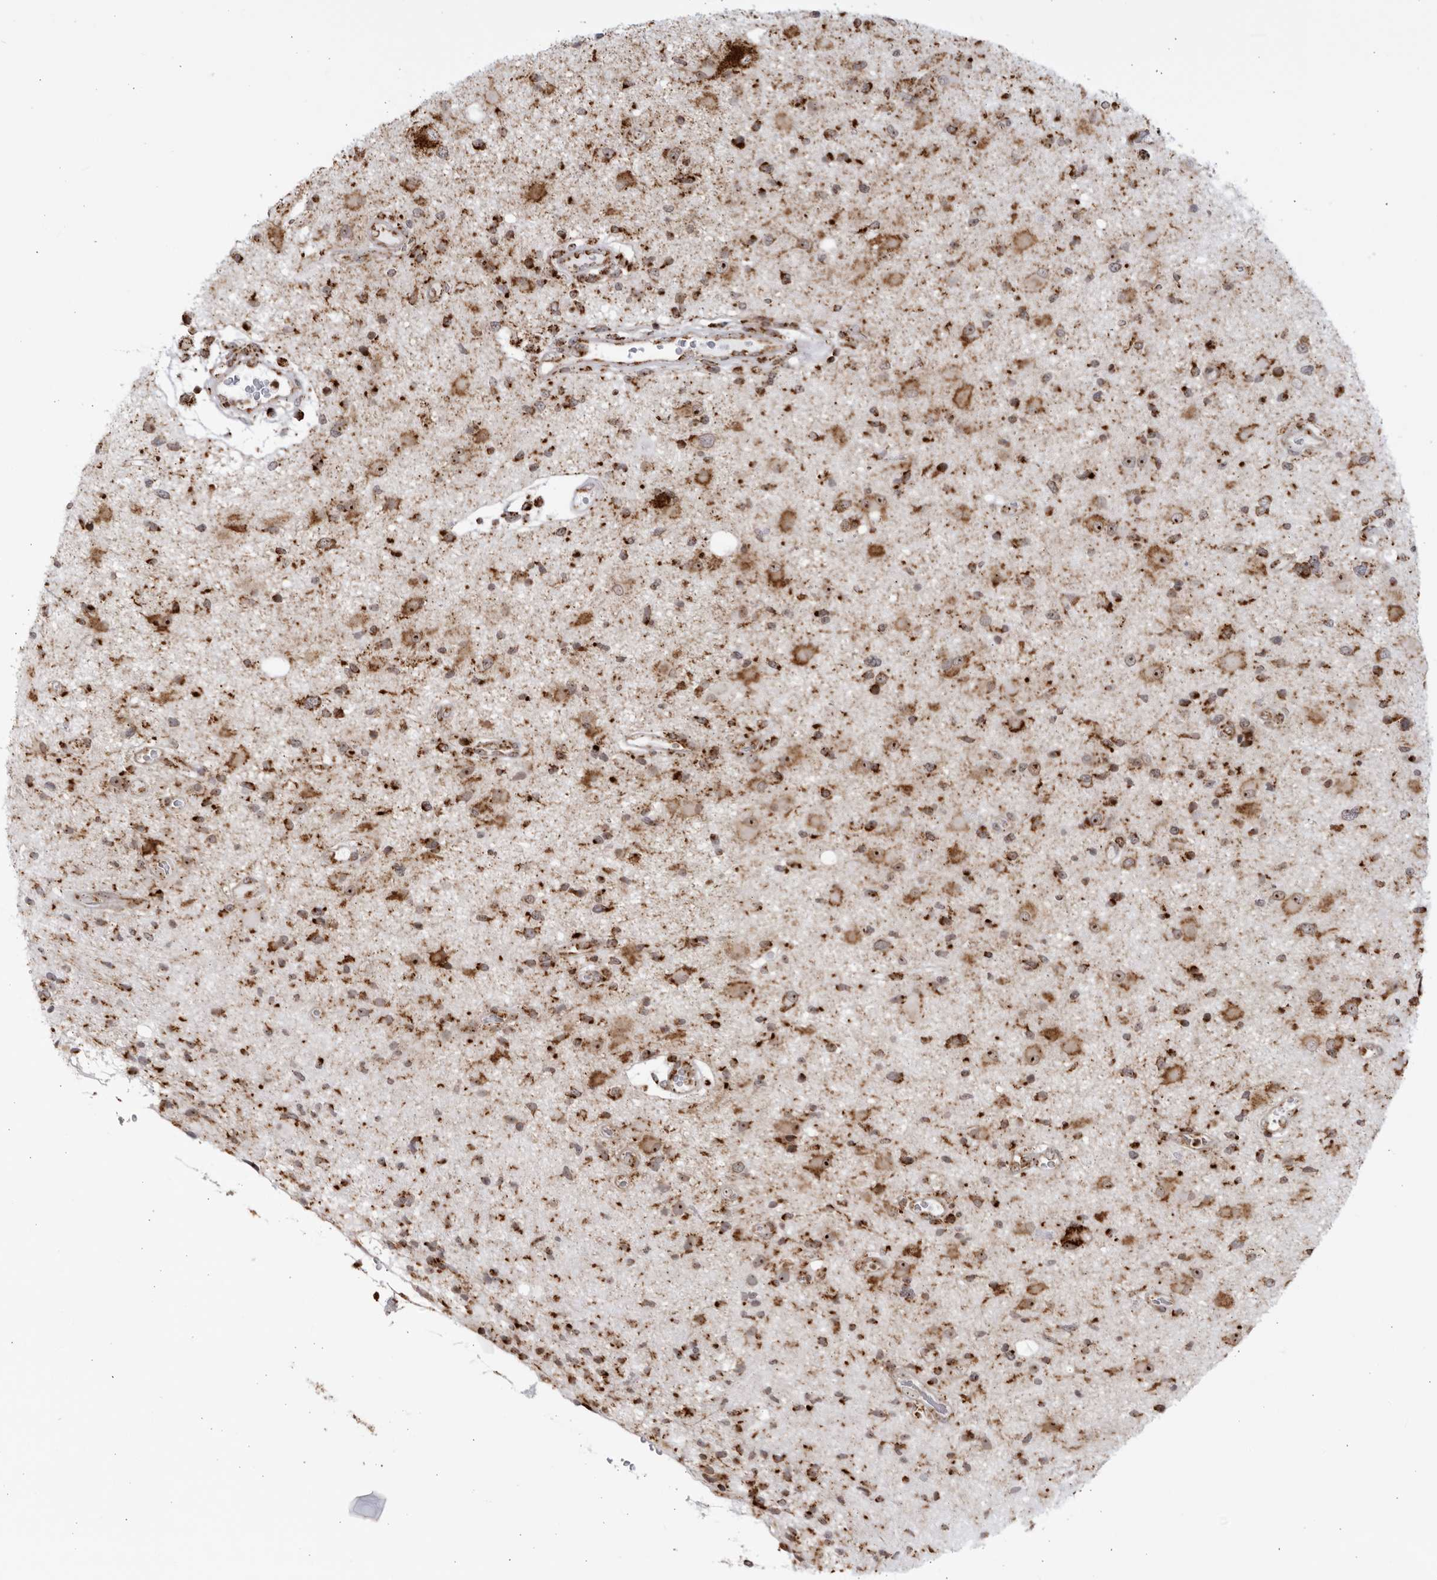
{"staining": {"intensity": "moderate", "quantity": ">75%", "location": "cytoplasmic/membranous"}, "tissue": "glioma", "cell_type": "Tumor cells", "image_type": "cancer", "snomed": [{"axis": "morphology", "description": "Glioma, malignant, High grade"}, {"axis": "topography", "description": "Brain"}], "caption": "Tumor cells demonstrate moderate cytoplasmic/membranous staining in approximately >75% of cells in malignant glioma (high-grade).", "gene": "RBM34", "patient": {"sex": "male", "age": 33}}